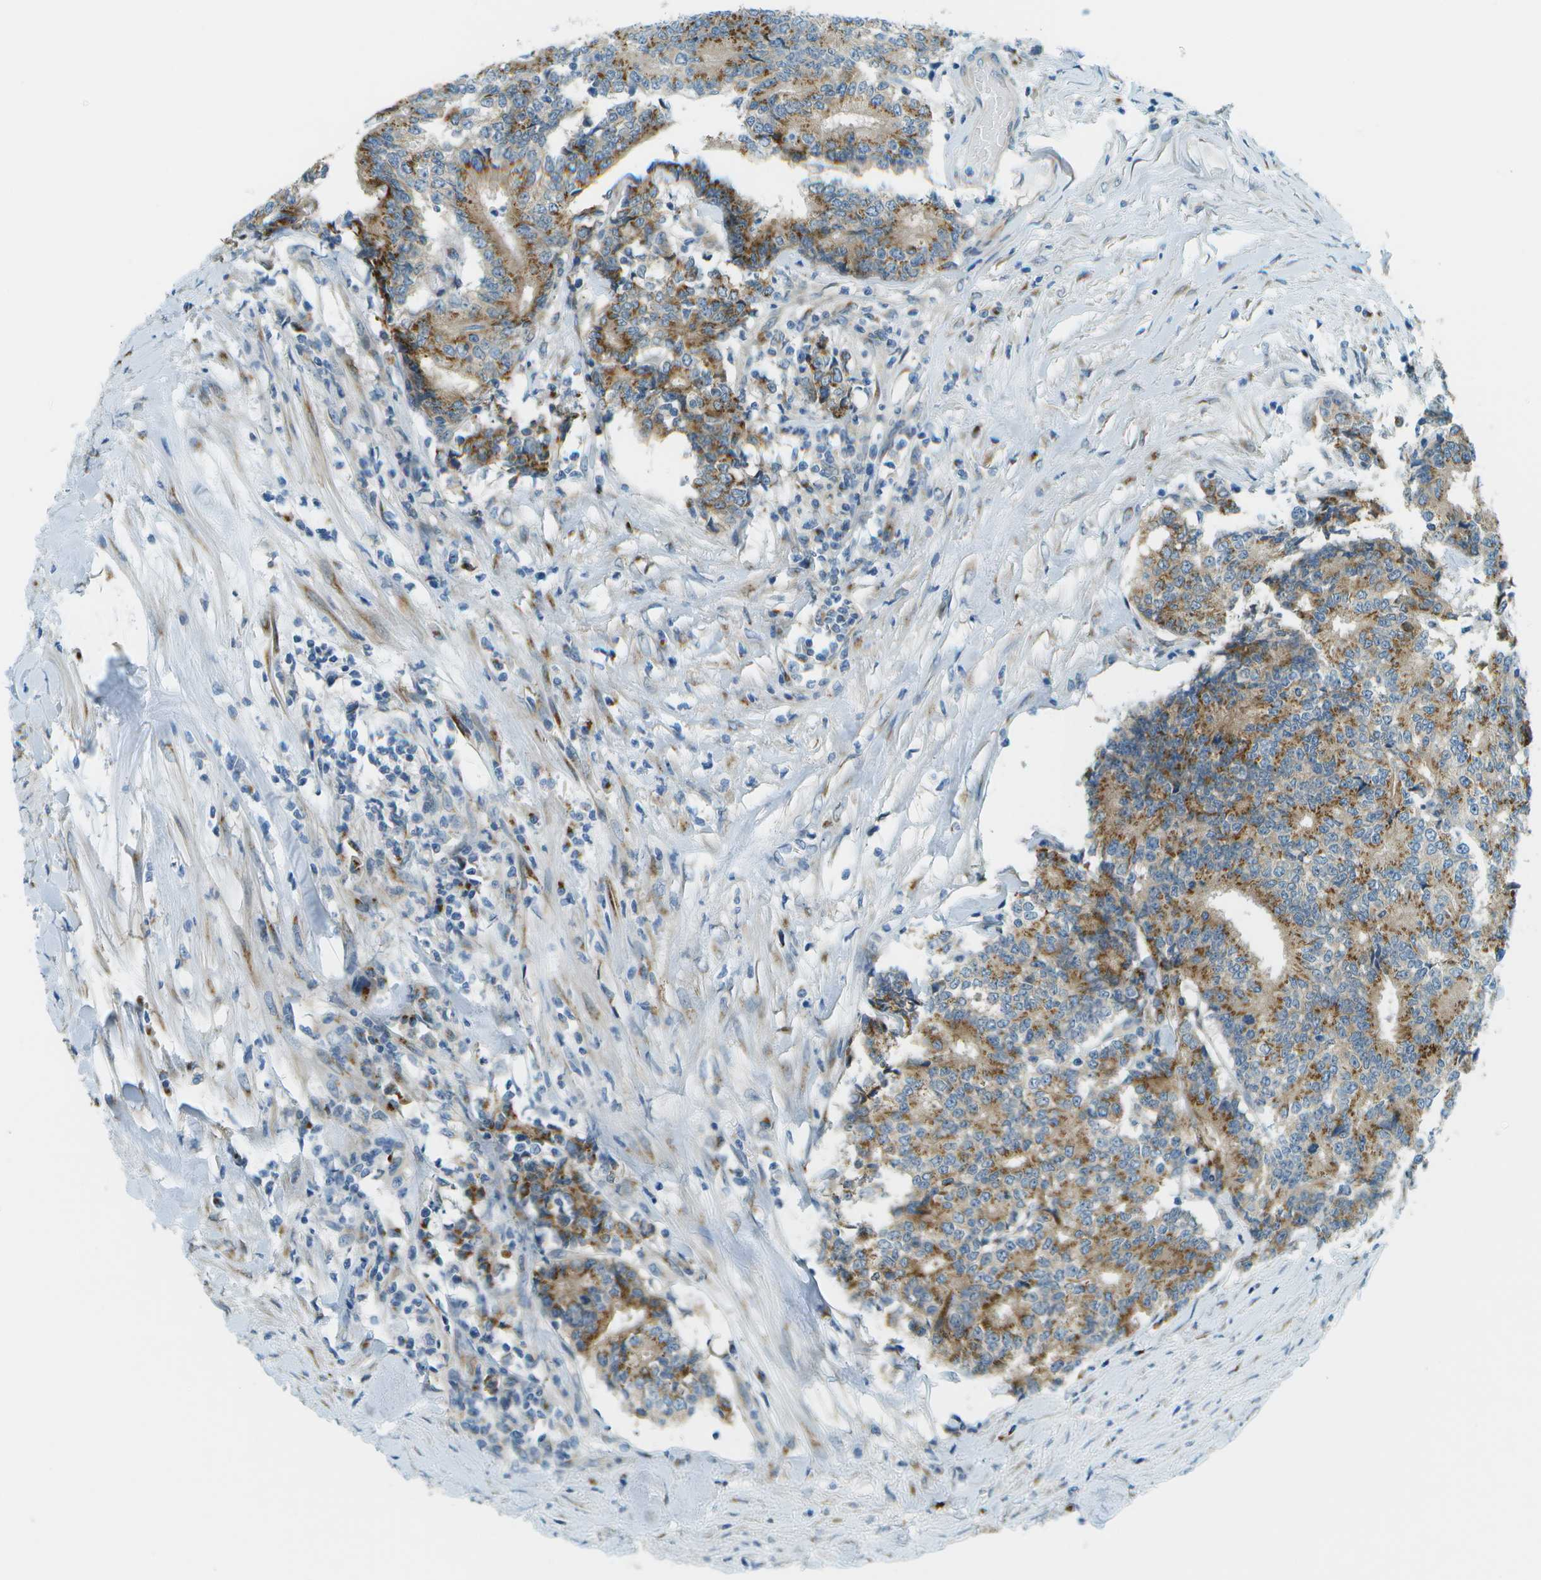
{"staining": {"intensity": "moderate", "quantity": ">75%", "location": "cytoplasmic/membranous"}, "tissue": "prostate cancer", "cell_type": "Tumor cells", "image_type": "cancer", "snomed": [{"axis": "morphology", "description": "Normal tissue, NOS"}, {"axis": "morphology", "description": "Adenocarcinoma, High grade"}, {"axis": "topography", "description": "Prostate"}, {"axis": "topography", "description": "Seminal veicle"}], "caption": "IHC micrograph of prostate cancer stained for a protein (brown), which shows medium levels of moderate cytoplasmic/membranous staining in approximately >75% of tumor cells.", "gene": "ACBD3", "patient": {"sex": "male", "age": 55}}